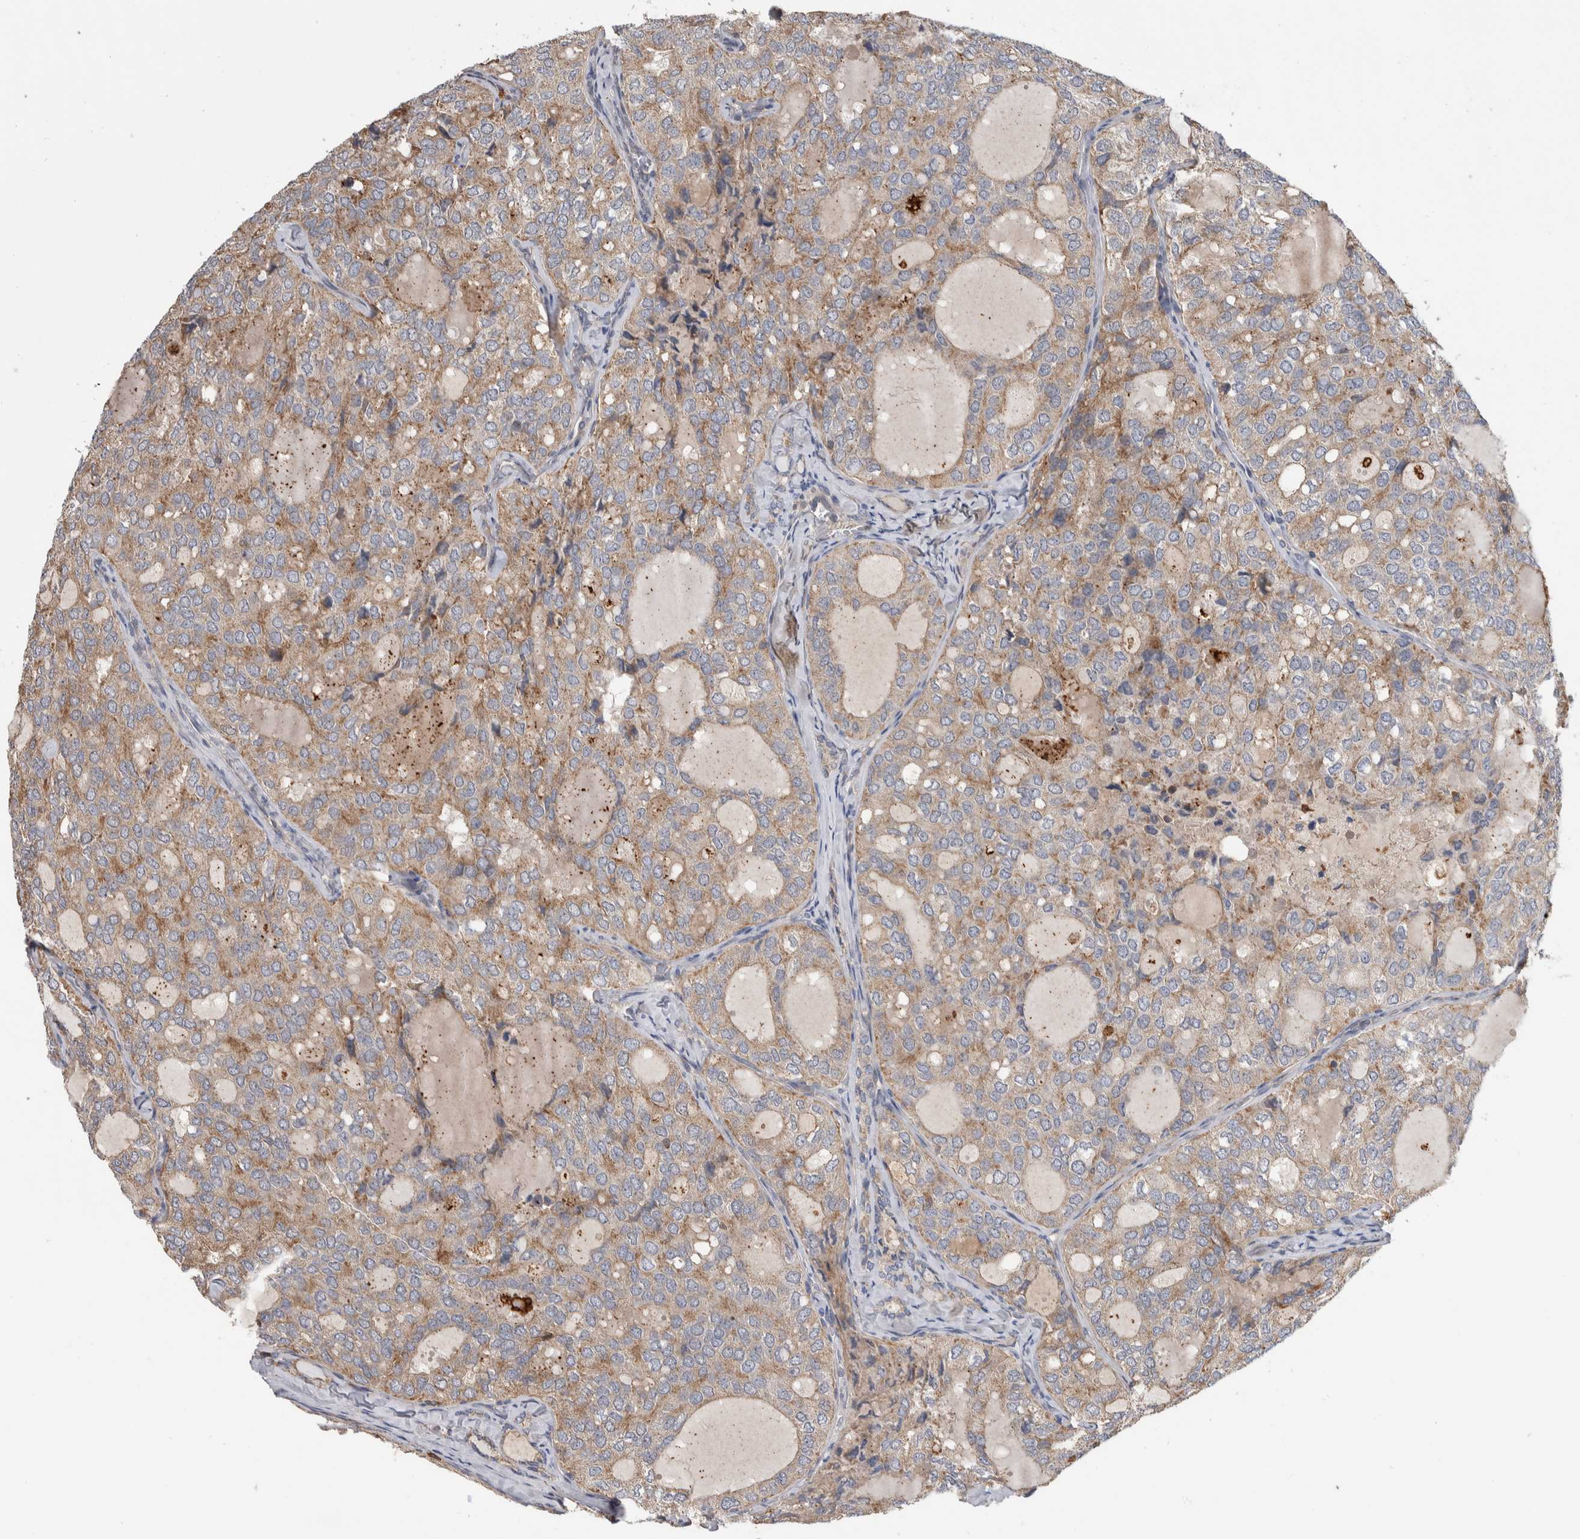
{"staining": {"intensity": "weak", "quantity": ">75%", "location": "cytoplasmic/membranous"}, "tissue": "thyroid cancer", "cell_type": "Tumor cells", "image_type": "cancer", "snomed": [{"axis": "morphology", "description": "Follicular adenoma carcinoma, NOS"}, {"axis": "topography", "description": "Thyroid gland"}], "caption": "Weak cytoplasmic/membranous protein expression is present in about >75% of tumor cells in thyroid follicular adenoma carcinoma.", "gene": "SDCBP", "patient": {"sex": "male", "age": 75}}